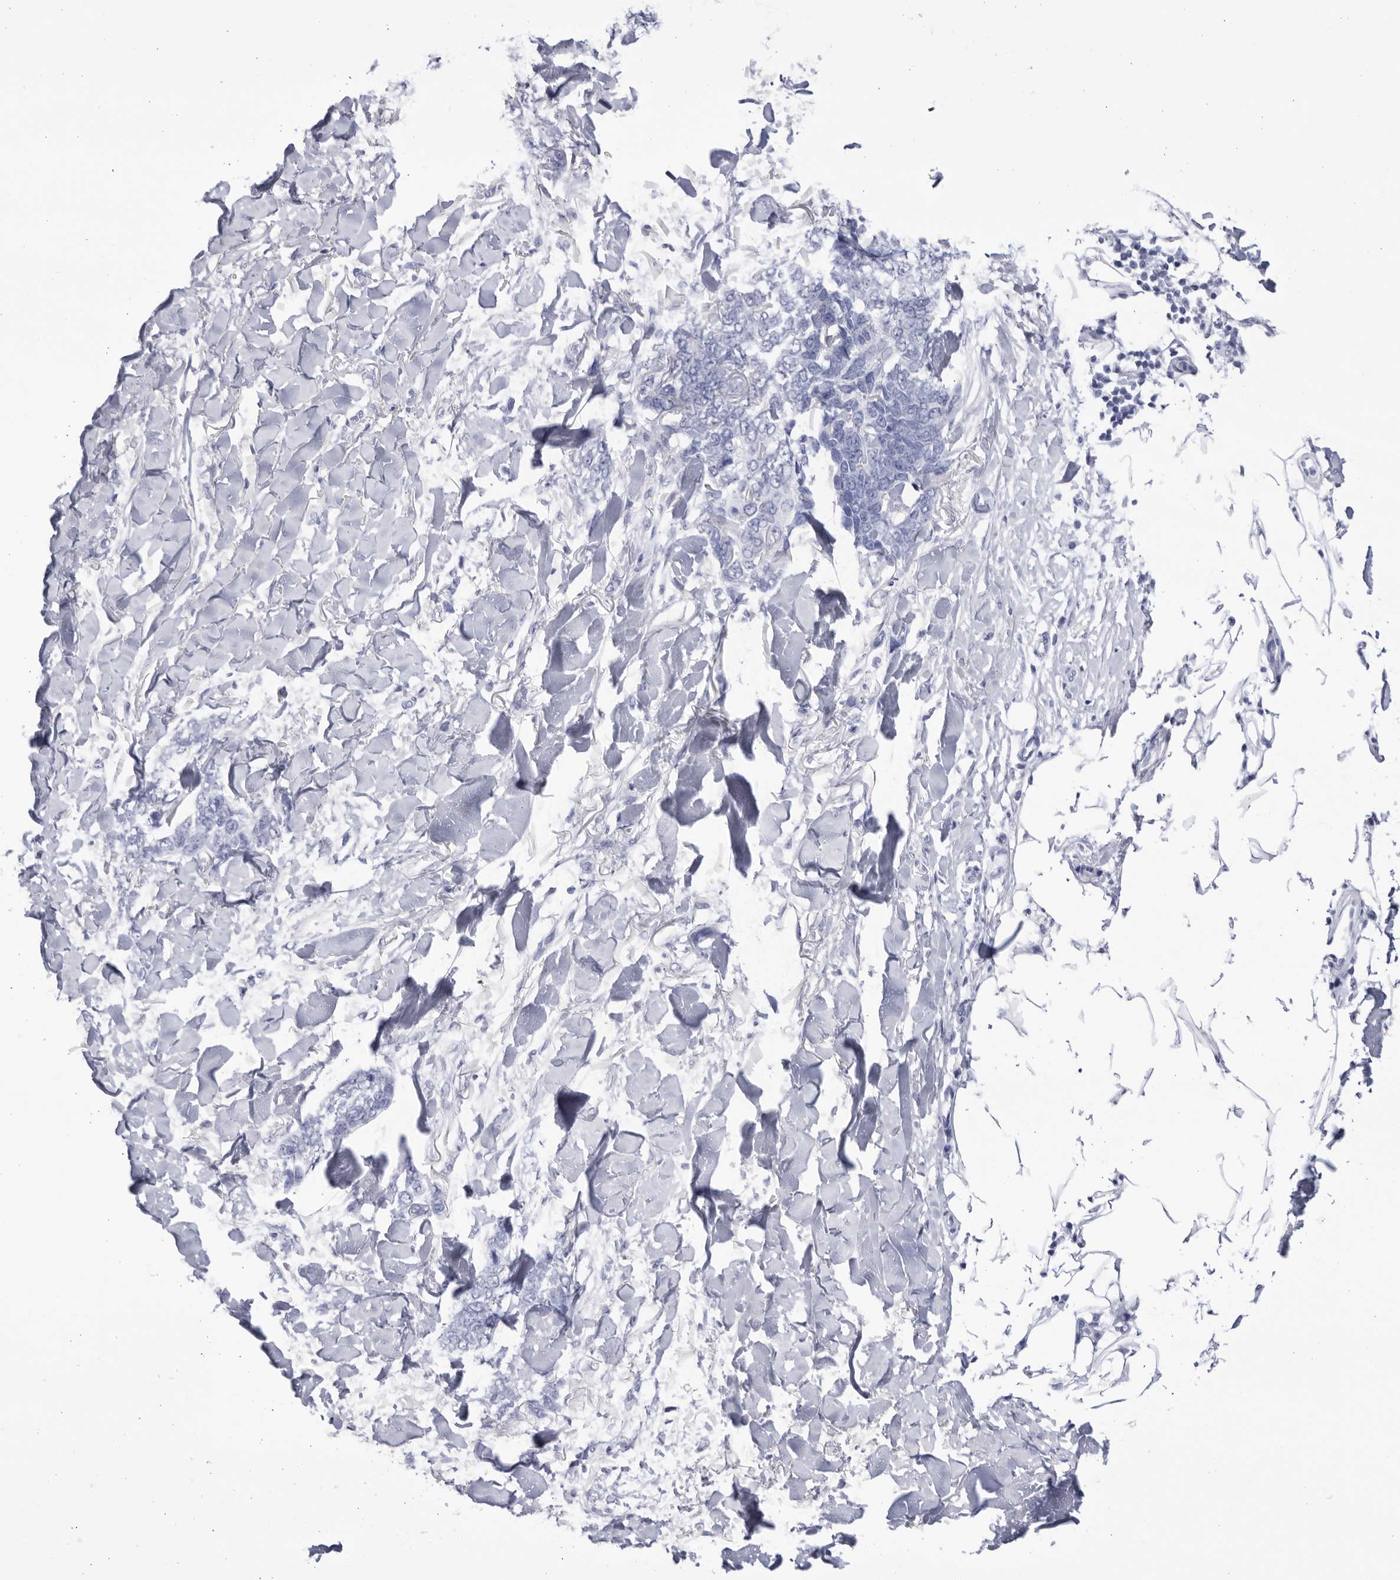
{"staining": {"intensity": "negative", "quantity": "none", "location": "none"}, "tissue": "skin cancer", "cell_type": "Tumor cells", "image_type": "cancer", "snomed": [{"axis": "morphology", "description": "Normal tissue, NOS"}, {"axis": "morphology", "description": "Basal cell carcinoma"}, {"axis": "topography", "description": "Skin"}], "caption": "Immunohistochemistry (IHC) photomicrograph of neoplastic tissue: human skin cancer (basal cell carcinoma) stained with DAB shows no significant protein expression in tumor cells.", "gene": "CCDC181", "patient": {"sex": "male", "age": 77}}